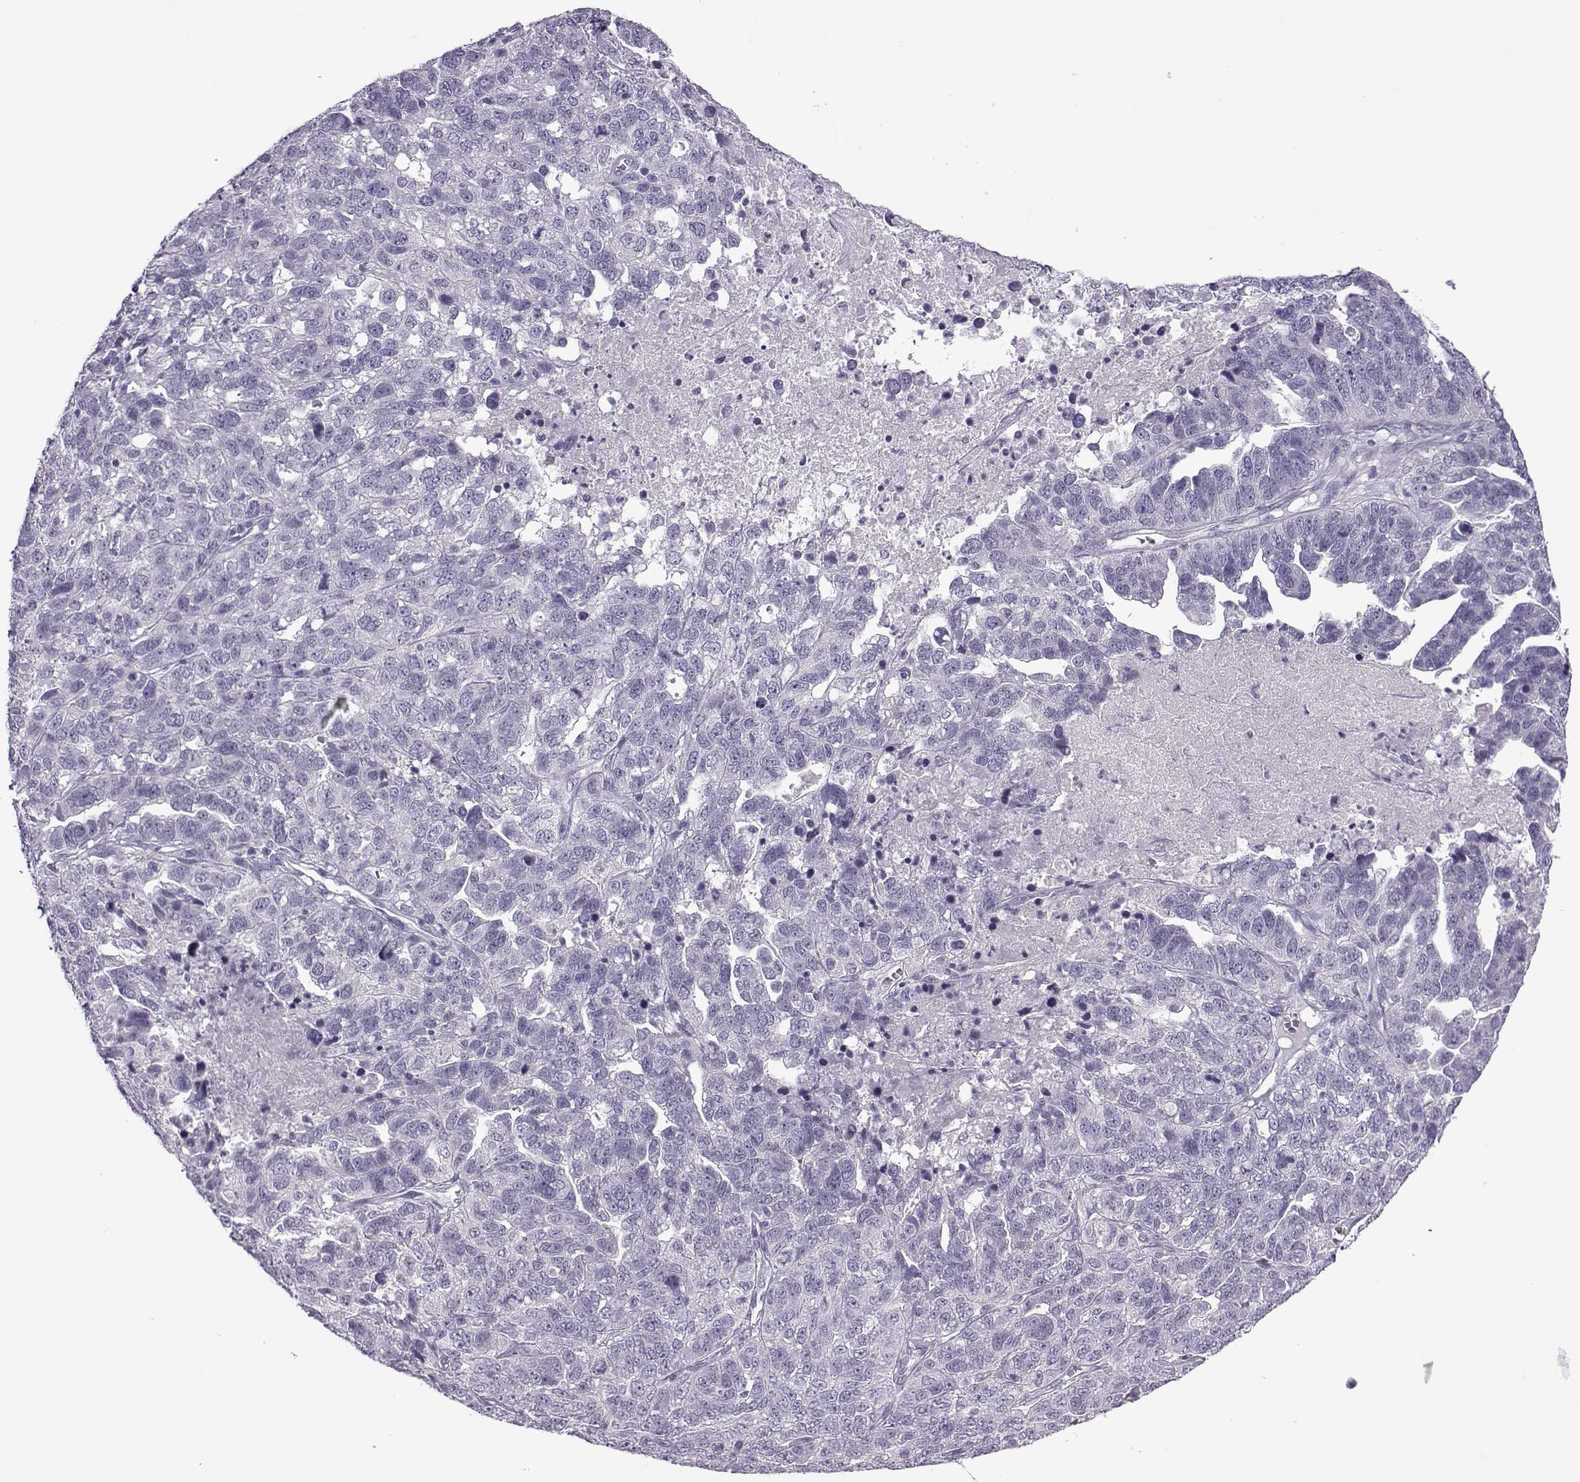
{"staining": {"intensity": "negative", "quantity": "none", "location": "none"}, "tissue": "ovarian cancer", "cell_type": "Tumor cells", "image_type": "cancer", "snomed": [{"axis": "morphology", "description": "Cystadenocarcinoma, serous, NOS"}, {"axis": "topography", "description": "Ovary"}], "caption": "Tumor cells show no significant staining in ovarian serous cystadenocarcinoma. The staining was performed using DAB (3,3'-diaminobenzidine) to visualize the protein expression in brown, while the nuclei were stained in blue with hematoxylin (Magnification: 20x).", "gene": "OIP5", "patient": {"sex": "female", "age": 71}}